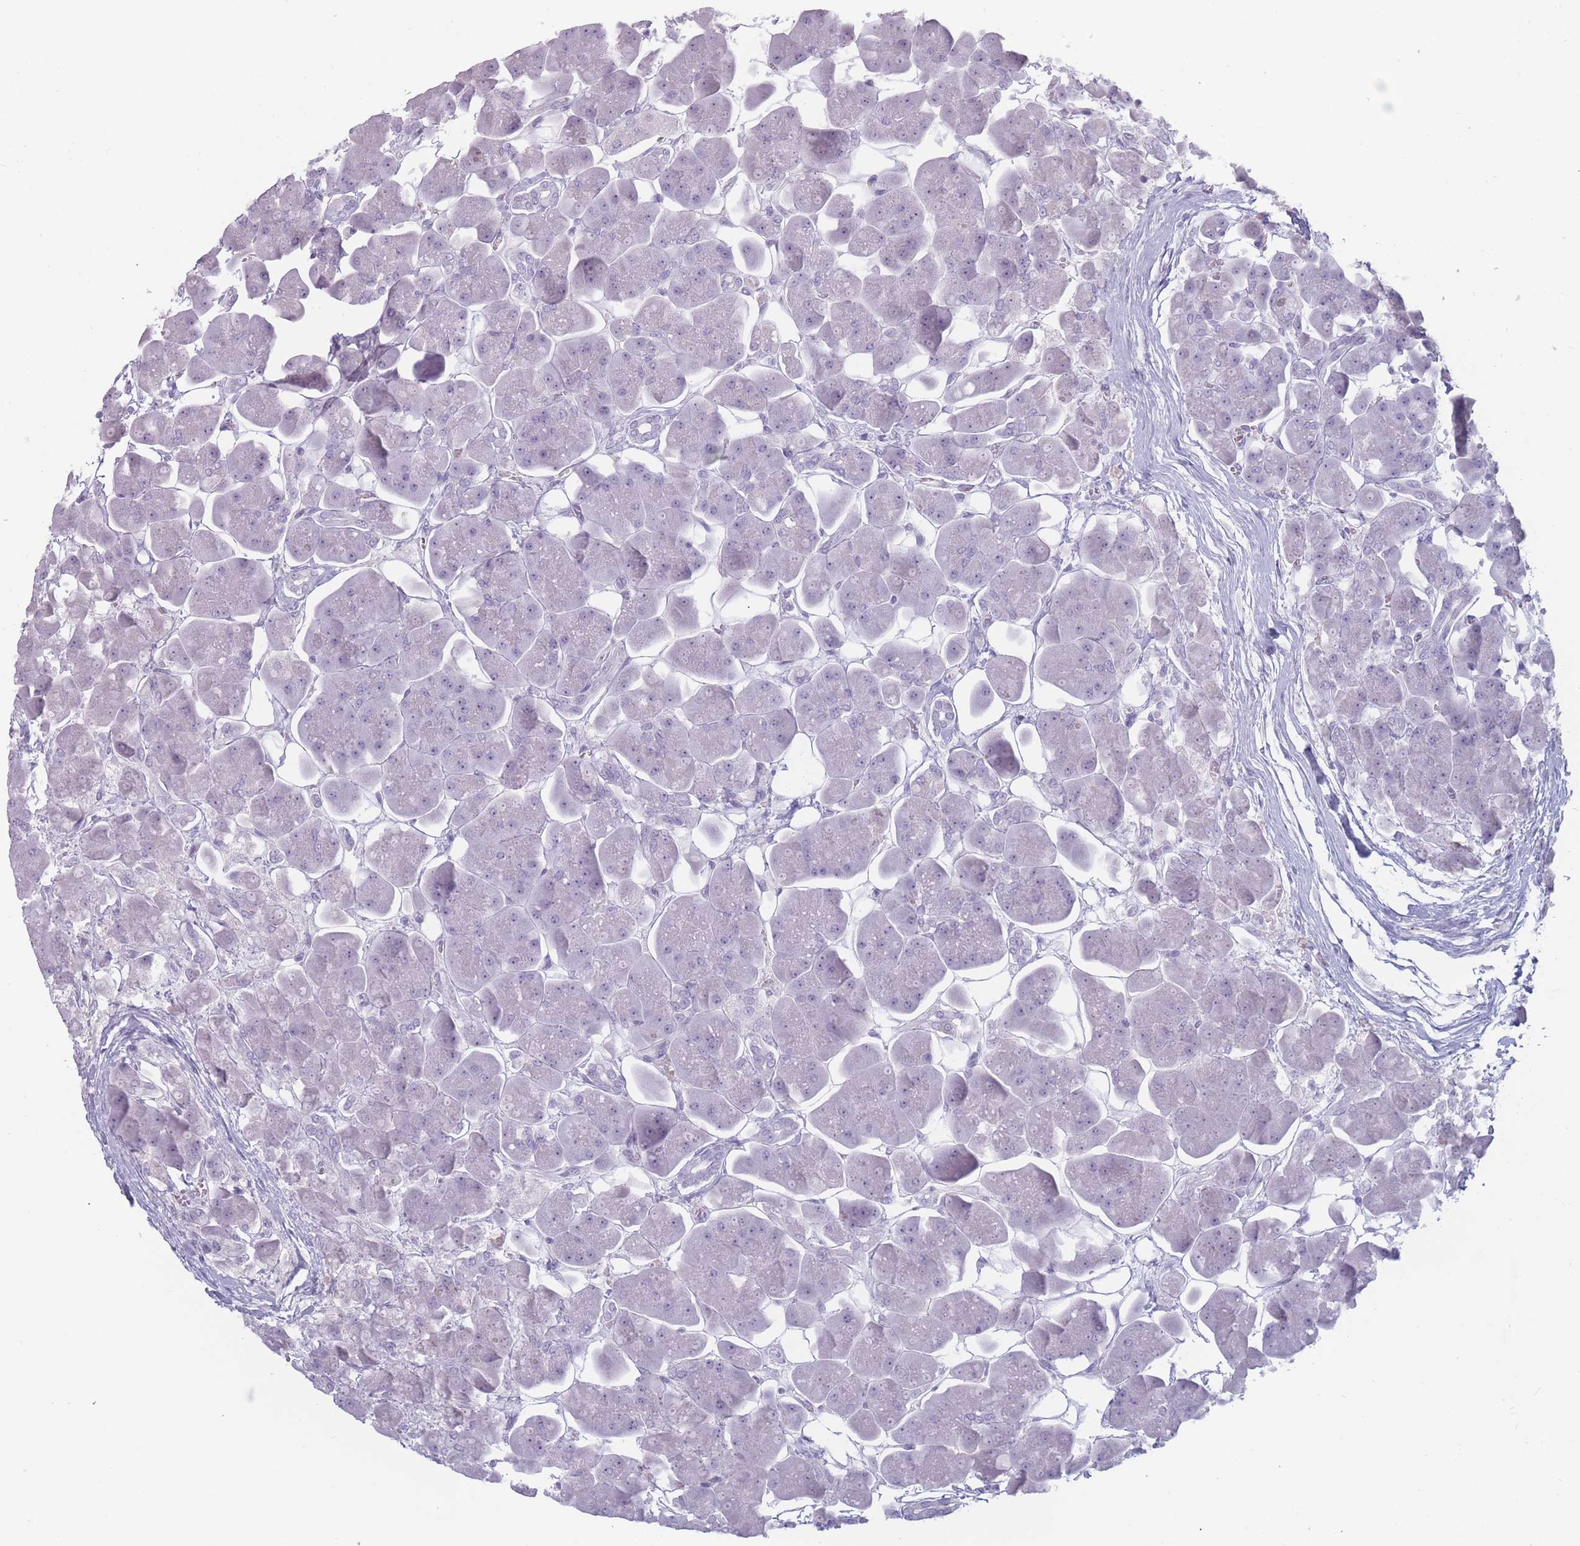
{"staining": {"intensity": "negative", "quantity": "none", "location": "none"}, "tissue": "pancreas", "cell_type": "Exocrine glandular cells", "image_type": "normal", "snomed": [{"axis": "morphology", "description": "Normal tissue, NOS"}, {"axis": "topography", "description": "Pancreas"}], "caption": "Histopathology image shows no significant protein staining in exocrine glandular cells of unremarkable pancreas.", "gene": "ROS1", "patient": {"sex": "male", "age": 66}}